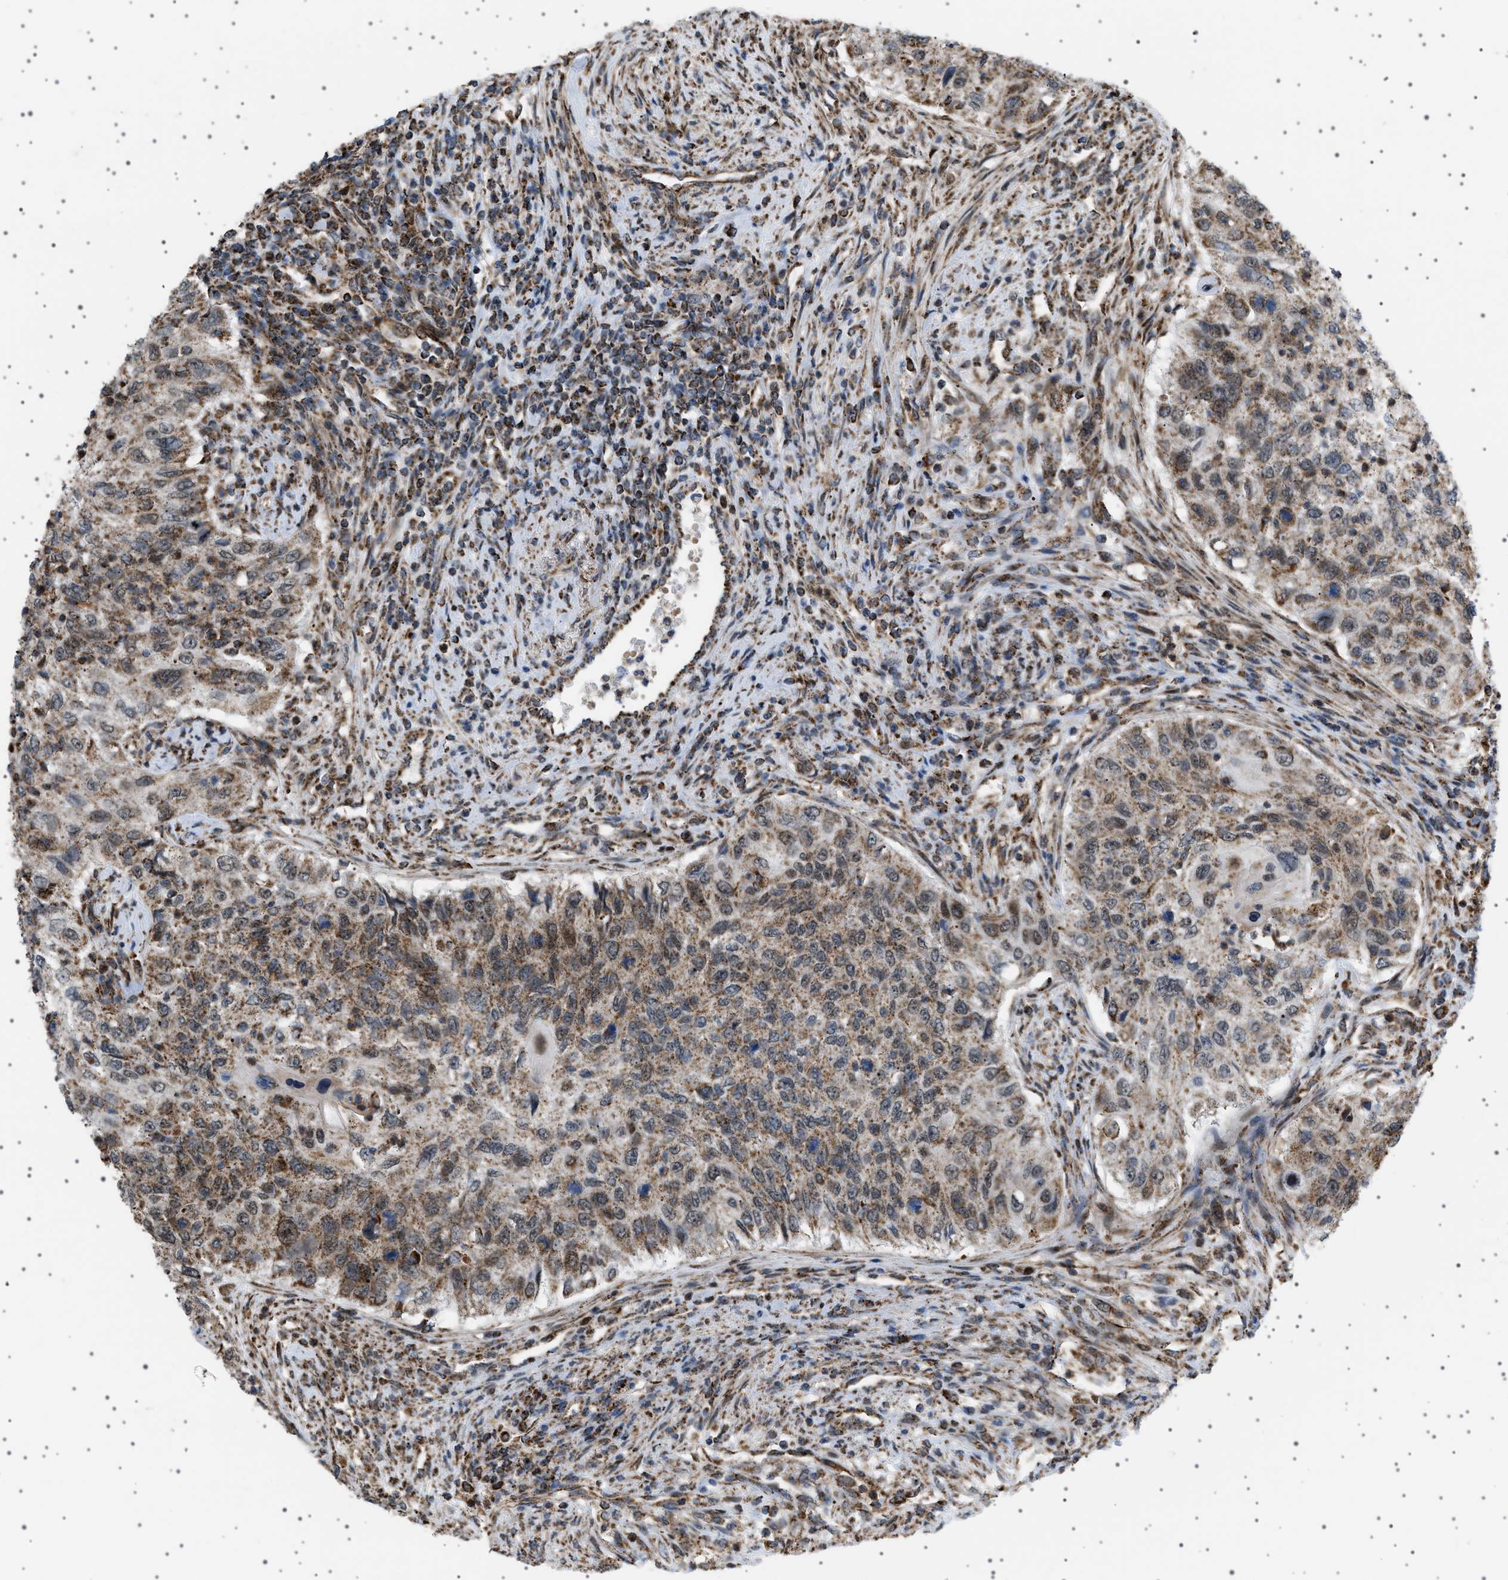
{"staining": {"intensity": "moderate", "quantity": ">75%", "location": "cytoplasmic/membranous"}, "tissue": "urothelial cancer", "cell_type": "Tumor cells", "image_type": "cancer", "snomed": [{"axis": "morphology", "description": "Urothelial carcinoma, High grade"}, {"axis": "topography", "description": "Urinary bladder"}], "caption": "Immunohistochemical staining of human urothelial cancer exhibits moderate cytoplasmic/membranous protein staining in about >75% of tumor cells. The protein of interest is shown in brown color, while the nuclei are stained blue.", "gene": "MELK", "patient": {"sex": "female", "age": 60}}